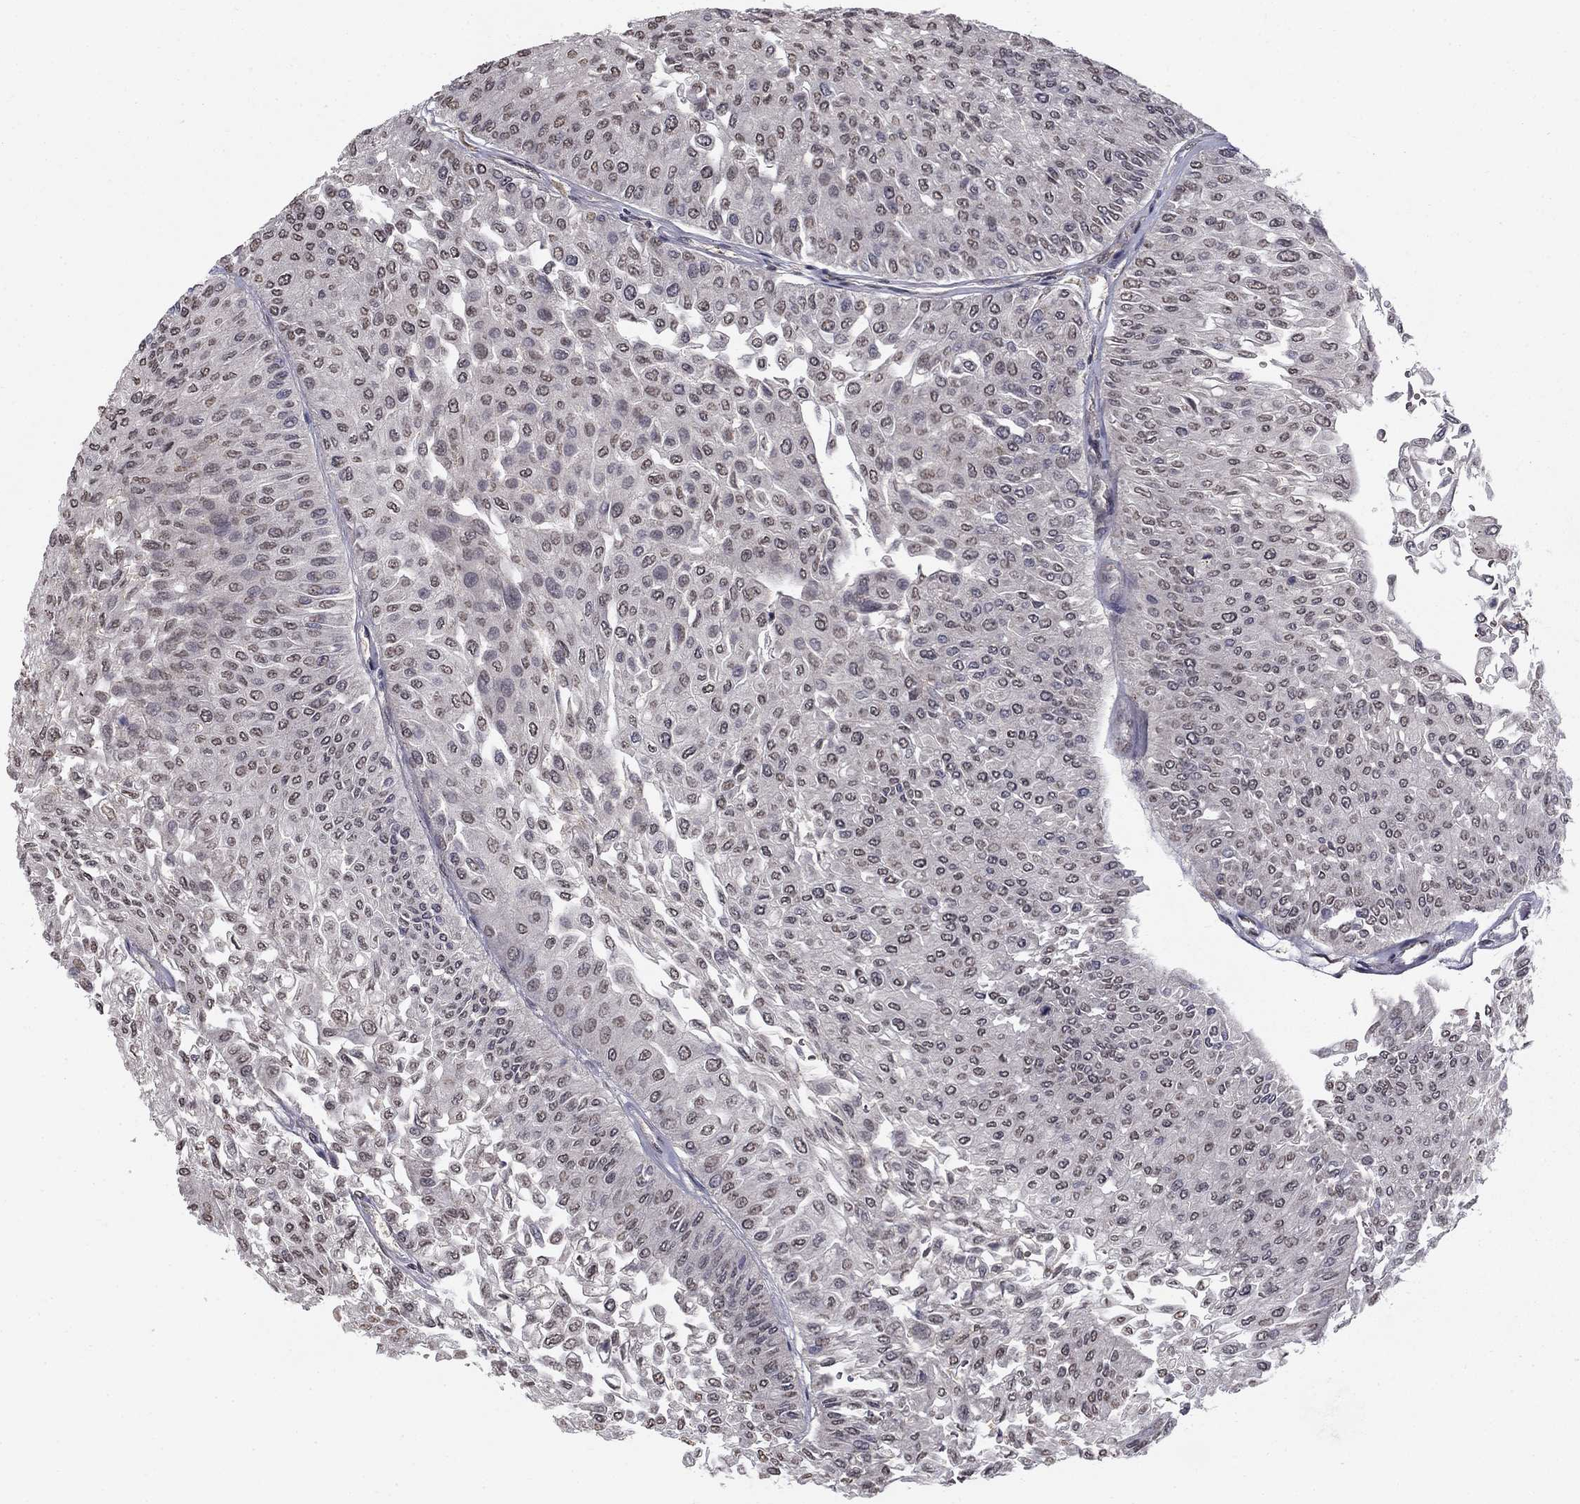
{"staining": {"intensity": "negative", "quantity": "none", "location": "none"}, "tissue": "urothelial cancer", "cell_type": "Tumor cells", "image_type": "cancer", "snomed": [{"axis": "morphology", "description": "Urothelial carcinoma, Low grade"}, {"axis": "topography", "description": "Urinary bladder"}], "caption": "Immunohistochemical staining of urothelial cancer exhibits no significant positivity in tumor cells. (Immunohistochemistry (ihc), brightfield microscopy, high magnification).", "gene": "SLC2A13", "patient": {"sex": "male", "age": 67}}